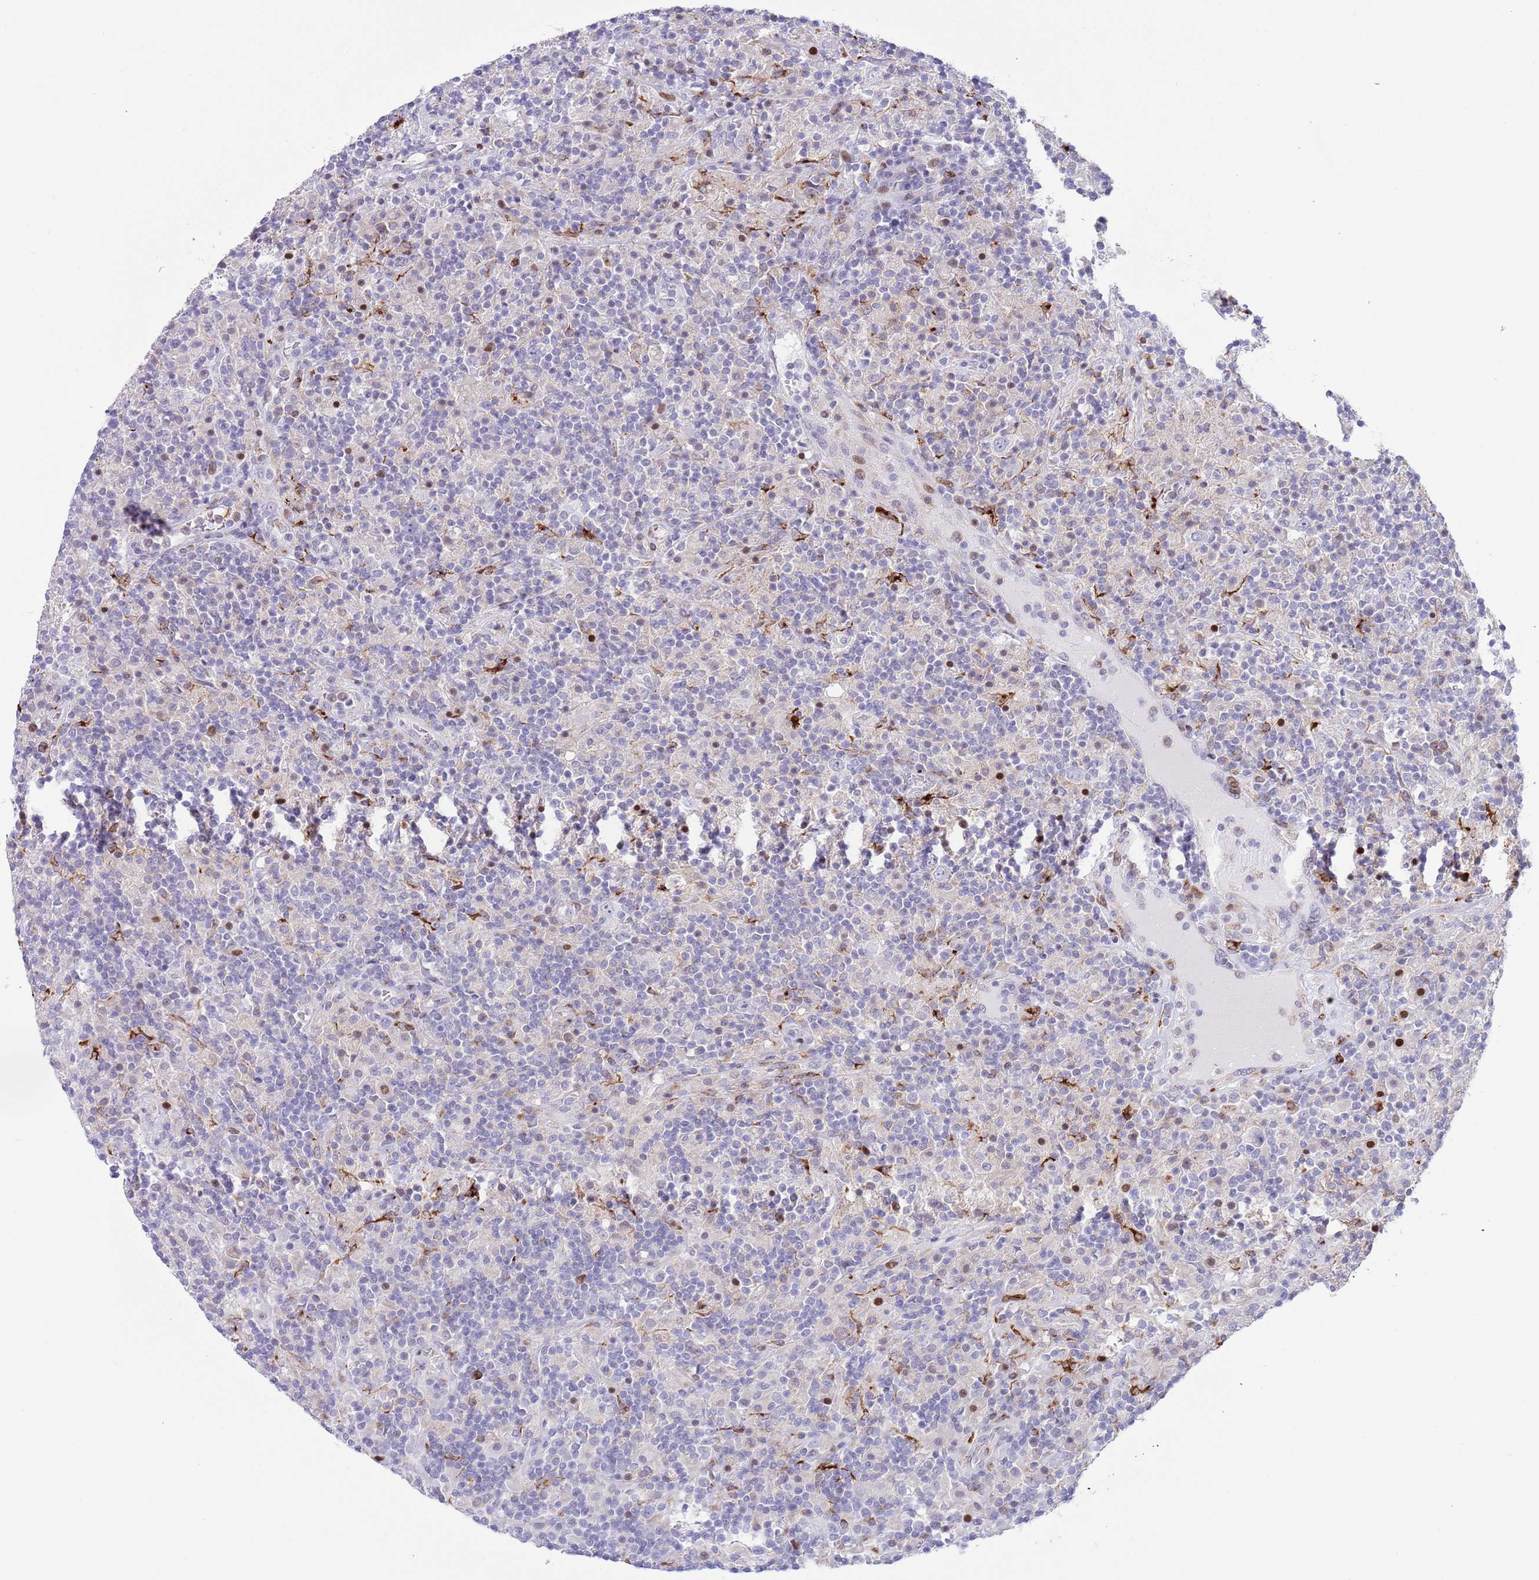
{"staining": {"intensity": "negative", "quantity": "none", "location": "none"}, "tissue": "lymphoma", "cell_type": "Tumor cells", "image_type": "cancer", "snomed": [{"axis": "morphology", "description": "Hodgkin's disease, NOS"}, {"axis": "topography", "description": "Lymph node"}], "caption": "DAB immunohistochemical staining of human Hodgkin's disease exhibits no significant expression in tumor cells.", "gene": "ANO8", "patient": {"sex": "male", "age": 70}}